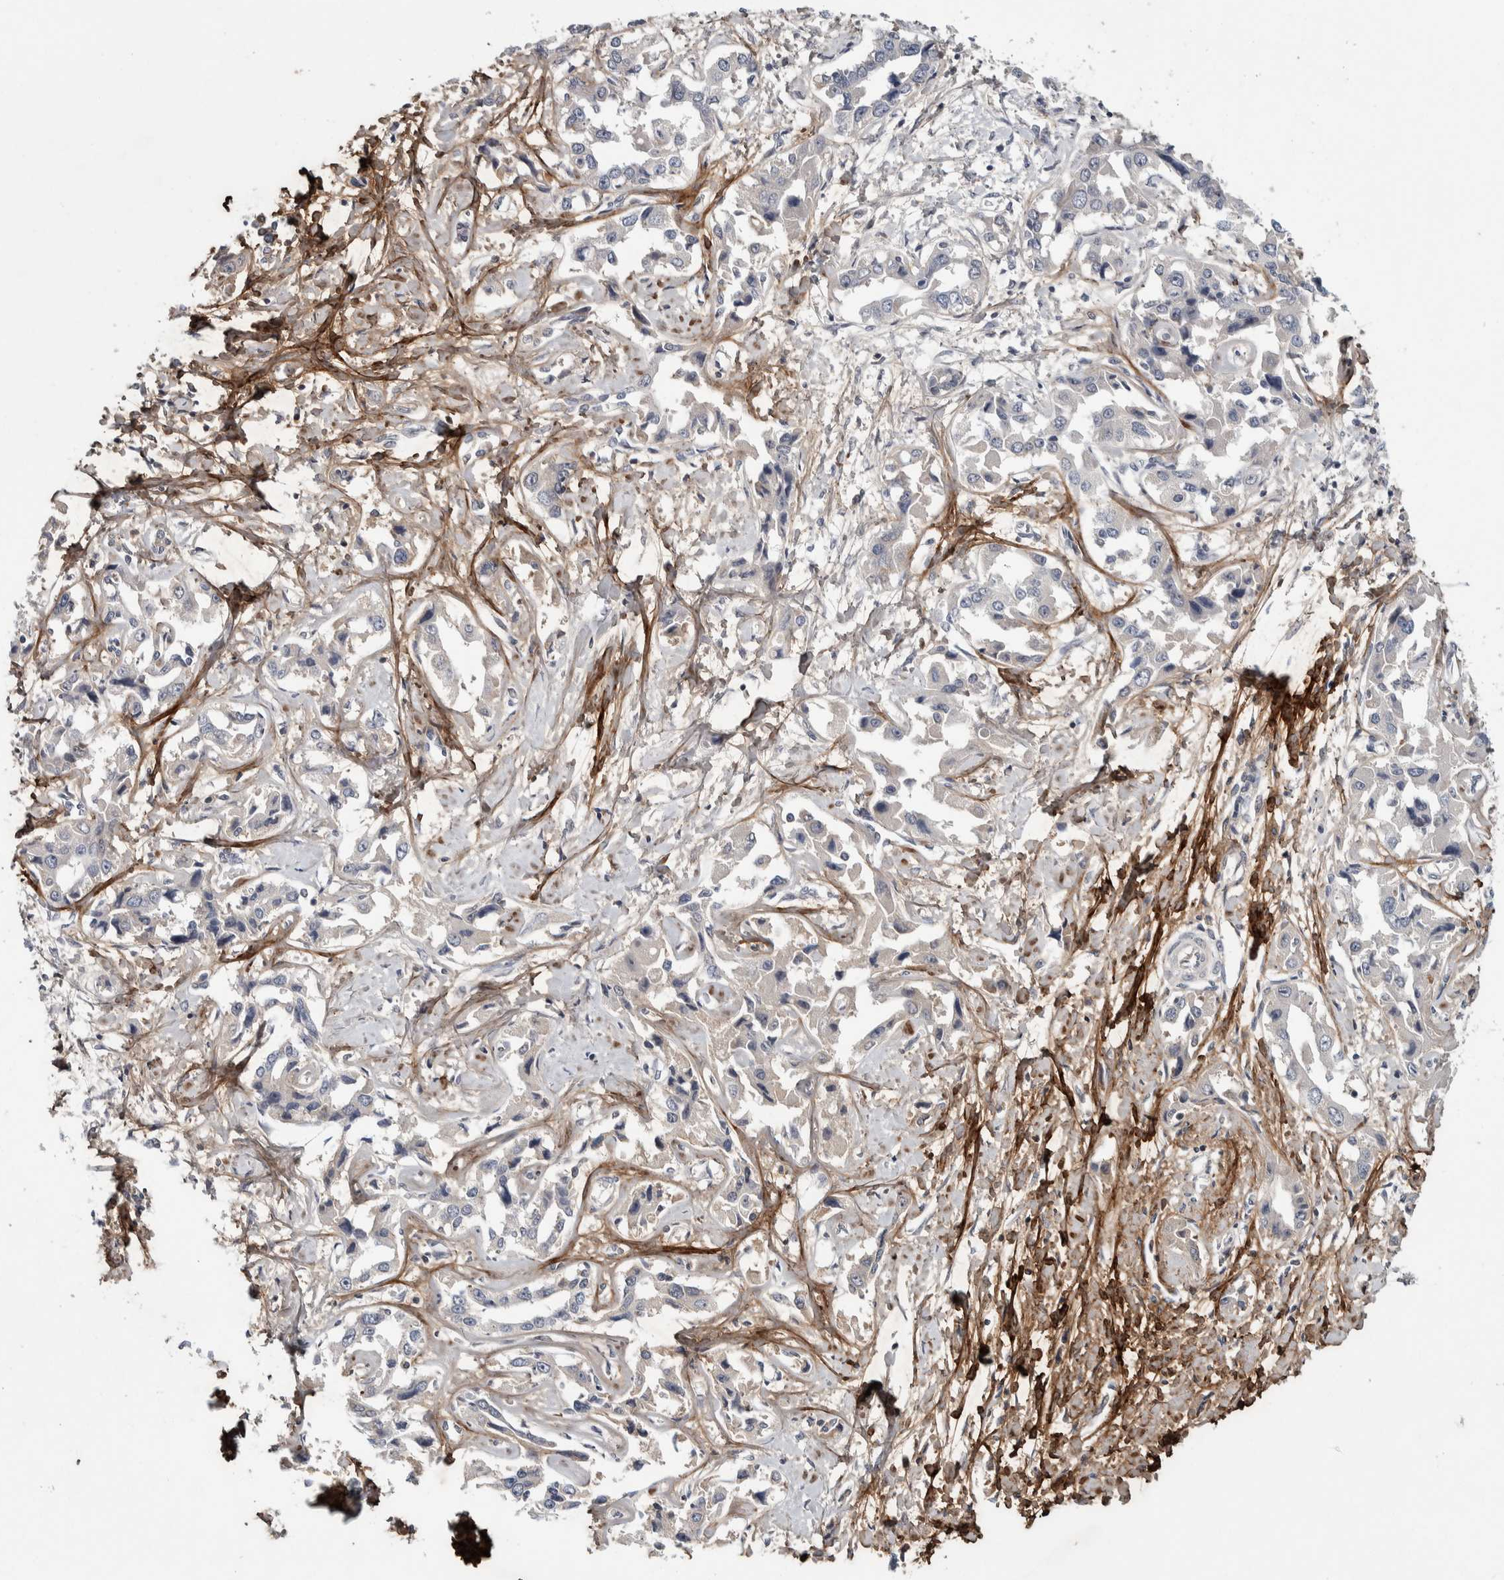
{"staining": {"intensity": "negative", "quantity": "none", "location": "none"}, "tissue": "liver cancer", "cell_type": "Tumor cells", "image_type": "cancer", "snomed": [{"axis": "morphology", "description": "Cholangiocarcinoma"}, {"axis": "topography", "description": "Liver"}], "caption": "An immunohistochemistry photomicrograph of liver cancer (cholangiocarcinoma) is shown. There is no staining in tumor cells of liver cancer (cholangiocarcinoma). (DAB (3,3'-diaminobenzidine) IHC, high magnification).", "gene": "ASPN", "patient": {"sex": "male", "age": 59}}